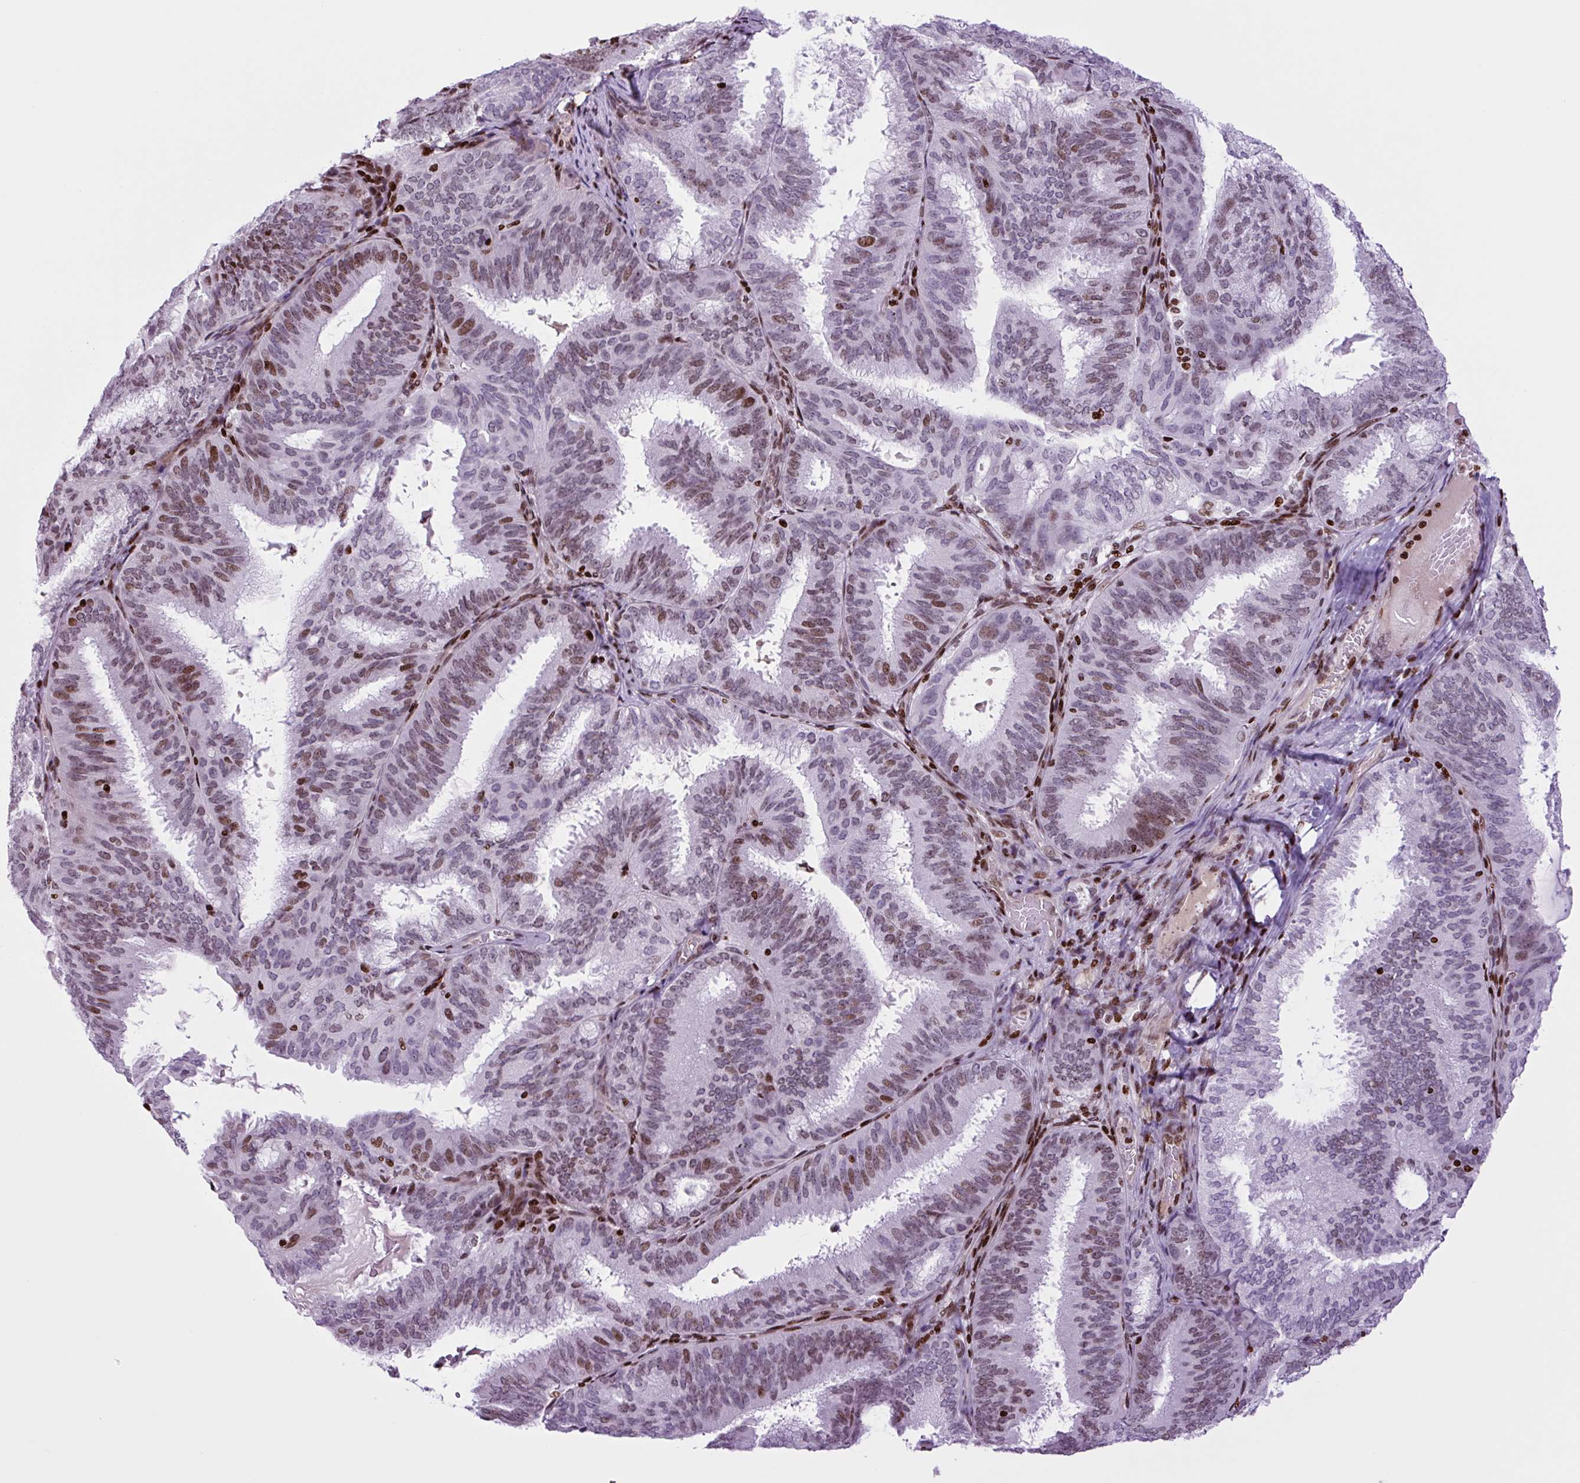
{"staining": {"intensity": "moderate", "quantity": "25%-75%", "location": "nuclear"}, "tissue": "endometrial cancer", "cell_type": "Tumor cells", "image_type": "cancer", "snomed": [{"axis": "morphology", "description": "Adenocarcinoma, NOS"}, {"axis": "topography", "description": "Endometrium"}], "caption": "A medium amount of moderate nuclear expression is identified in about 25%-75% of tumor cells in endometrial cancer tissue. The protein of interest is stained brown, and the nuclei are stained in blue (DAB (3,3'-diaminobenzidine) IHC with brightfield microscopy, high magnification).", "gene": "H1-3", "patient": {"sex": "female", "age": 49}}